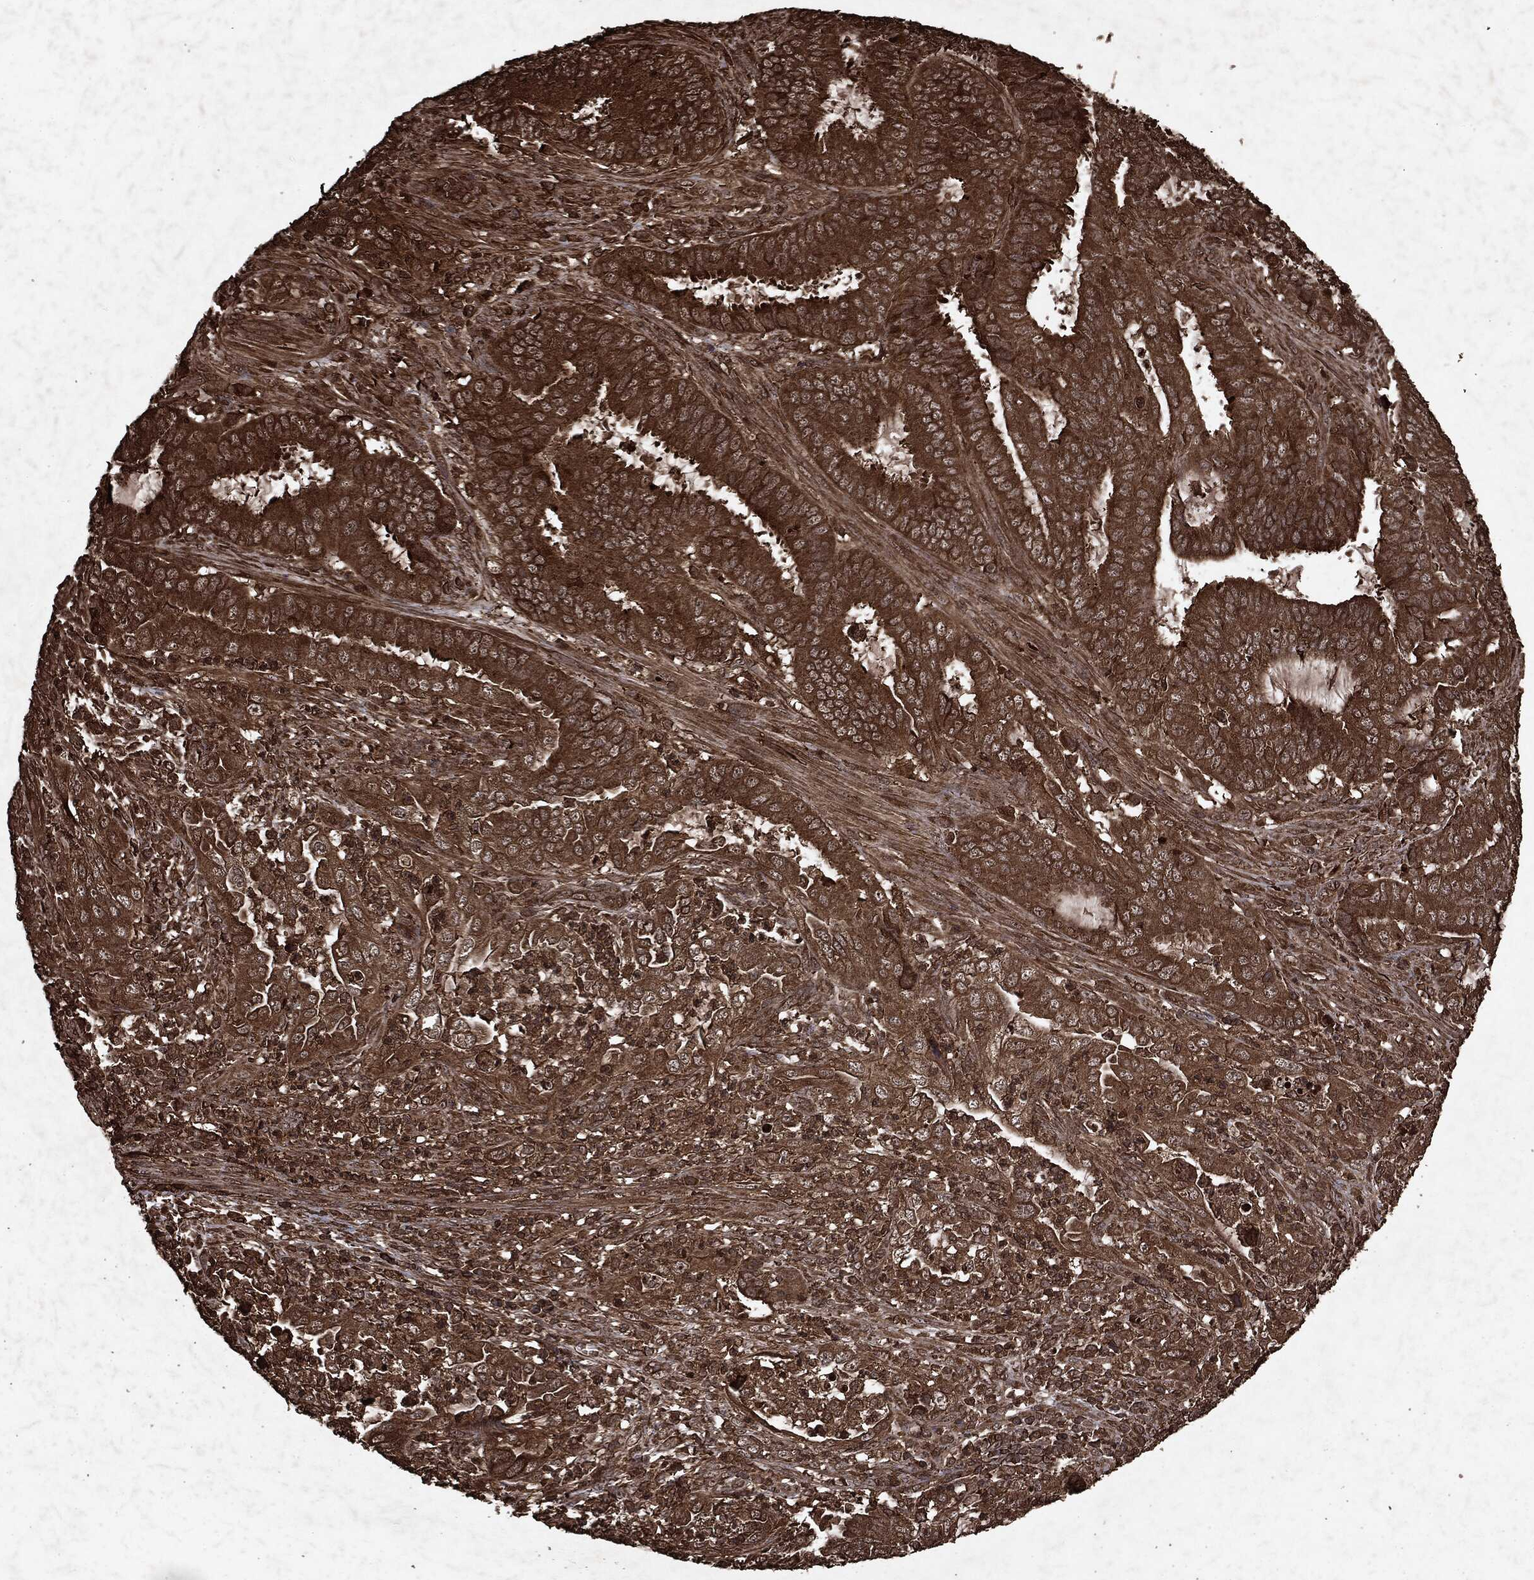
{"staining": {"intensity": "strong", "quantity": ">75%", "location": "cytoplasmic/membranous"}, "tissue": "endometrial cancer", "cell_type": "Tumor cells", "image_type": "cancer", "snomed": [{"axis": "morphology", "description": "Adenocarcinoma, NOS"}, {"axis": "topography", "description": "Endometrium"}], "caption": "Tumor cells reveal high levels of strong cytoplasmic/membranous expression in about >75% of cells in human endometrial cancer. (brown staining indicates protein expression, while blue staining denotes nuclei).", "gene": "ARAF", "patient": {"sex": "female", "age": 51}}